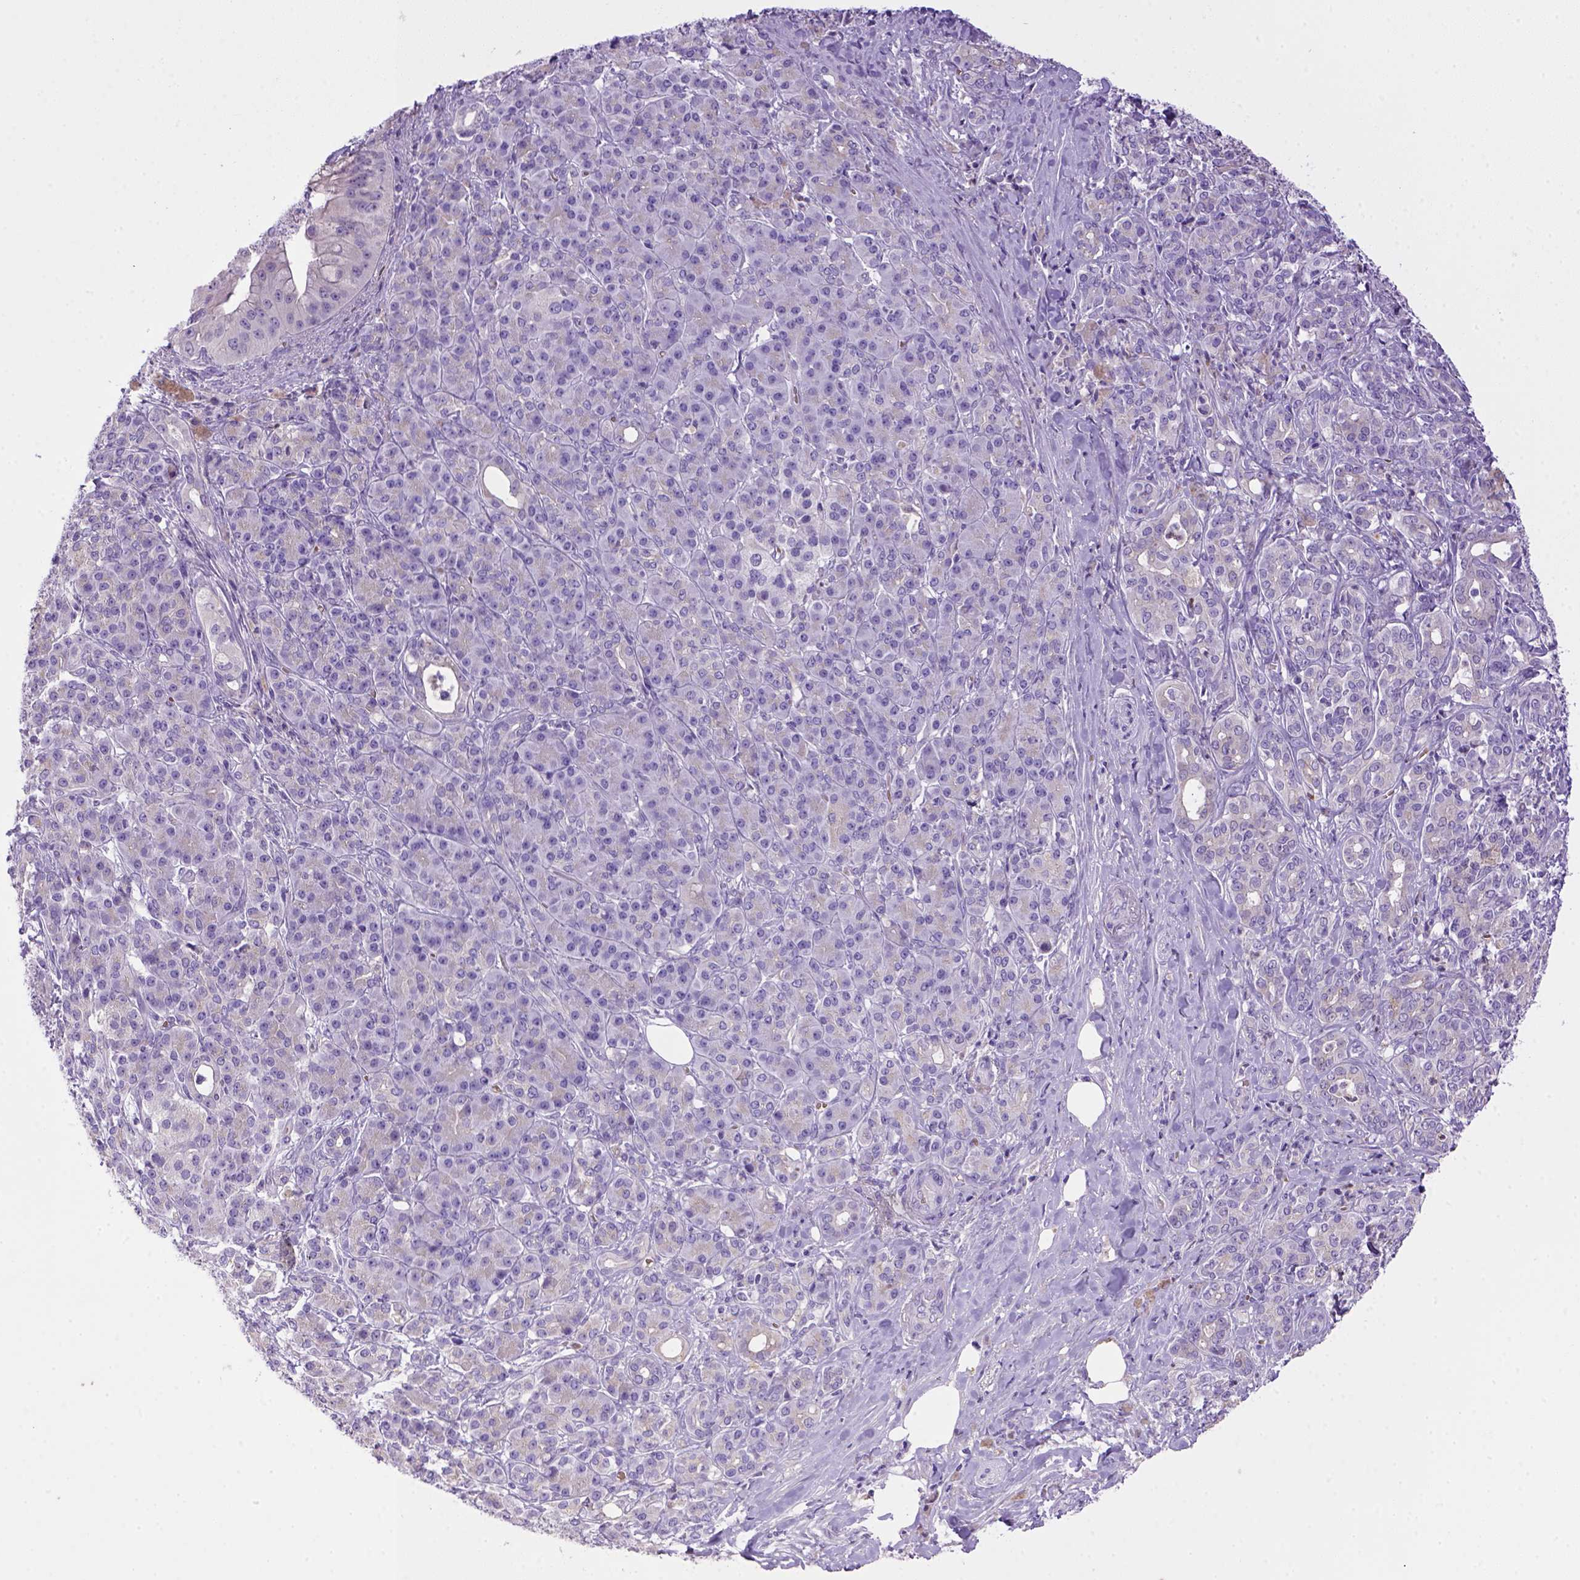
{"staining": {"intensity": "negative", "quantity": "none", "location": "none"}, "tissue": "pancreatic cancer", "cell_type": "Tumor cells", "image_type": "cancer", "snomed": [{"axis": "morphology", "description": "Normal tissue, NOS"}, {"axis": "morphology", "description": "Inflammation, NOS"}, {"axis": "morphology", "description": "Adenocarcinoma, NOS"}, {"axis": "topography", "description": "Pancreas"}], "caption": "This is a photomicrograph of immunohistochemistry staining of adenocarcinoma (pancreatic), which shows no positivity in tumor cells. (DAB (3,3'-diaminobenzidine) IHC with hematoxylin counter stain).", "gene": "BAAT", "patient": {"sex": "male", "age": 57}}